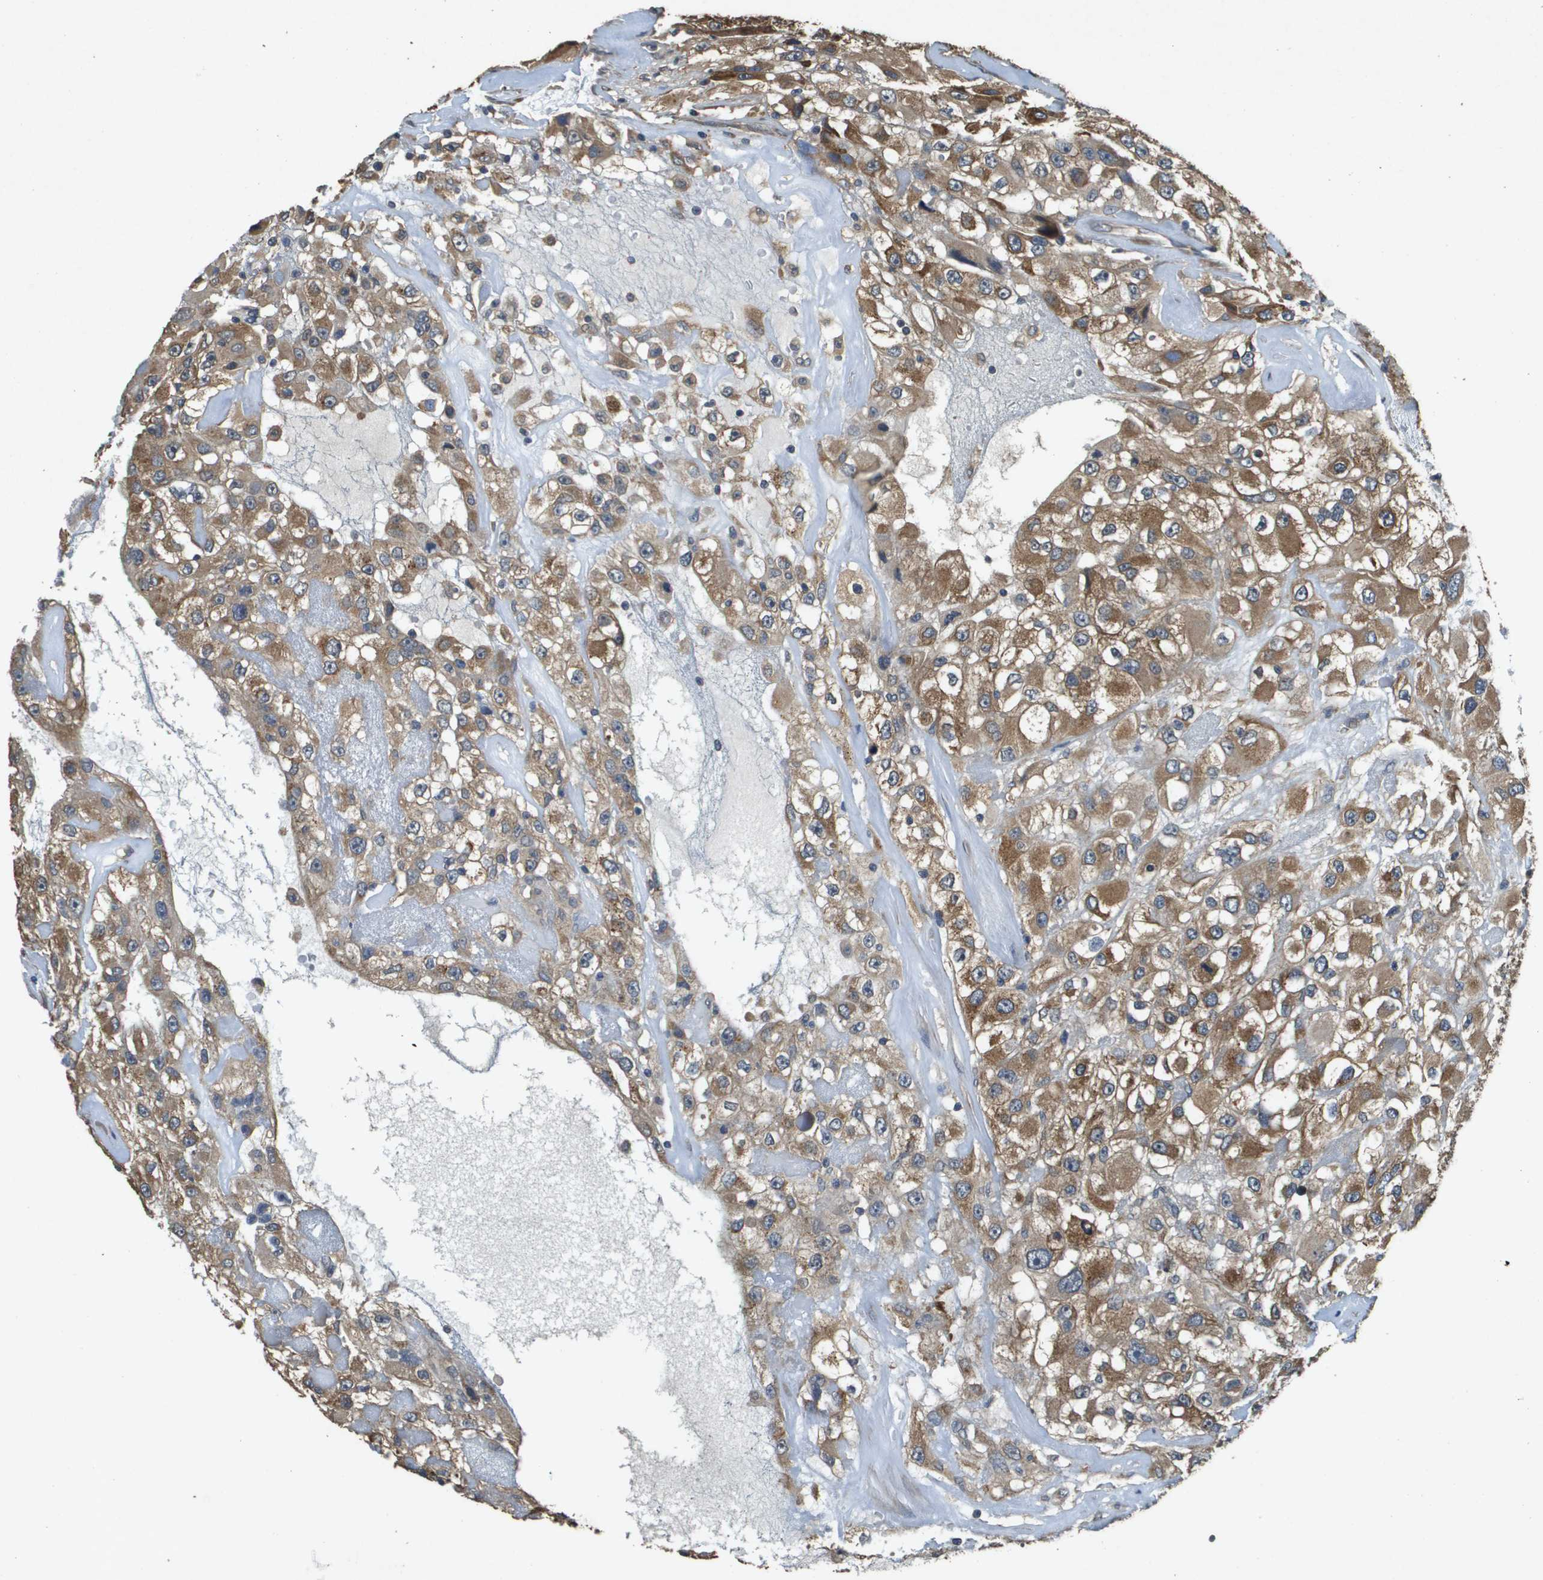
{"staining": {"intensity": "moderate", "quantity": ">75%", "location": "cytoplasmic/membranous"}, "tissue": "renal cancer", "cell_type": "Tumor cells", "image_type": "cancer", "snomed": [{"axis": "morphology", "description": "Adenocarcinoma, NOS"}, {"axis": "topography", "description": "Kidney"}], "caption": "Moderate cytoplasmic/membranous expression for a protein is present in about >75% of tumor cells of renal adenocarcinoma using immunohistochemistry (IHC).", "gene": "RAB6B", "patient": {"sex": "female", "age": 52}}